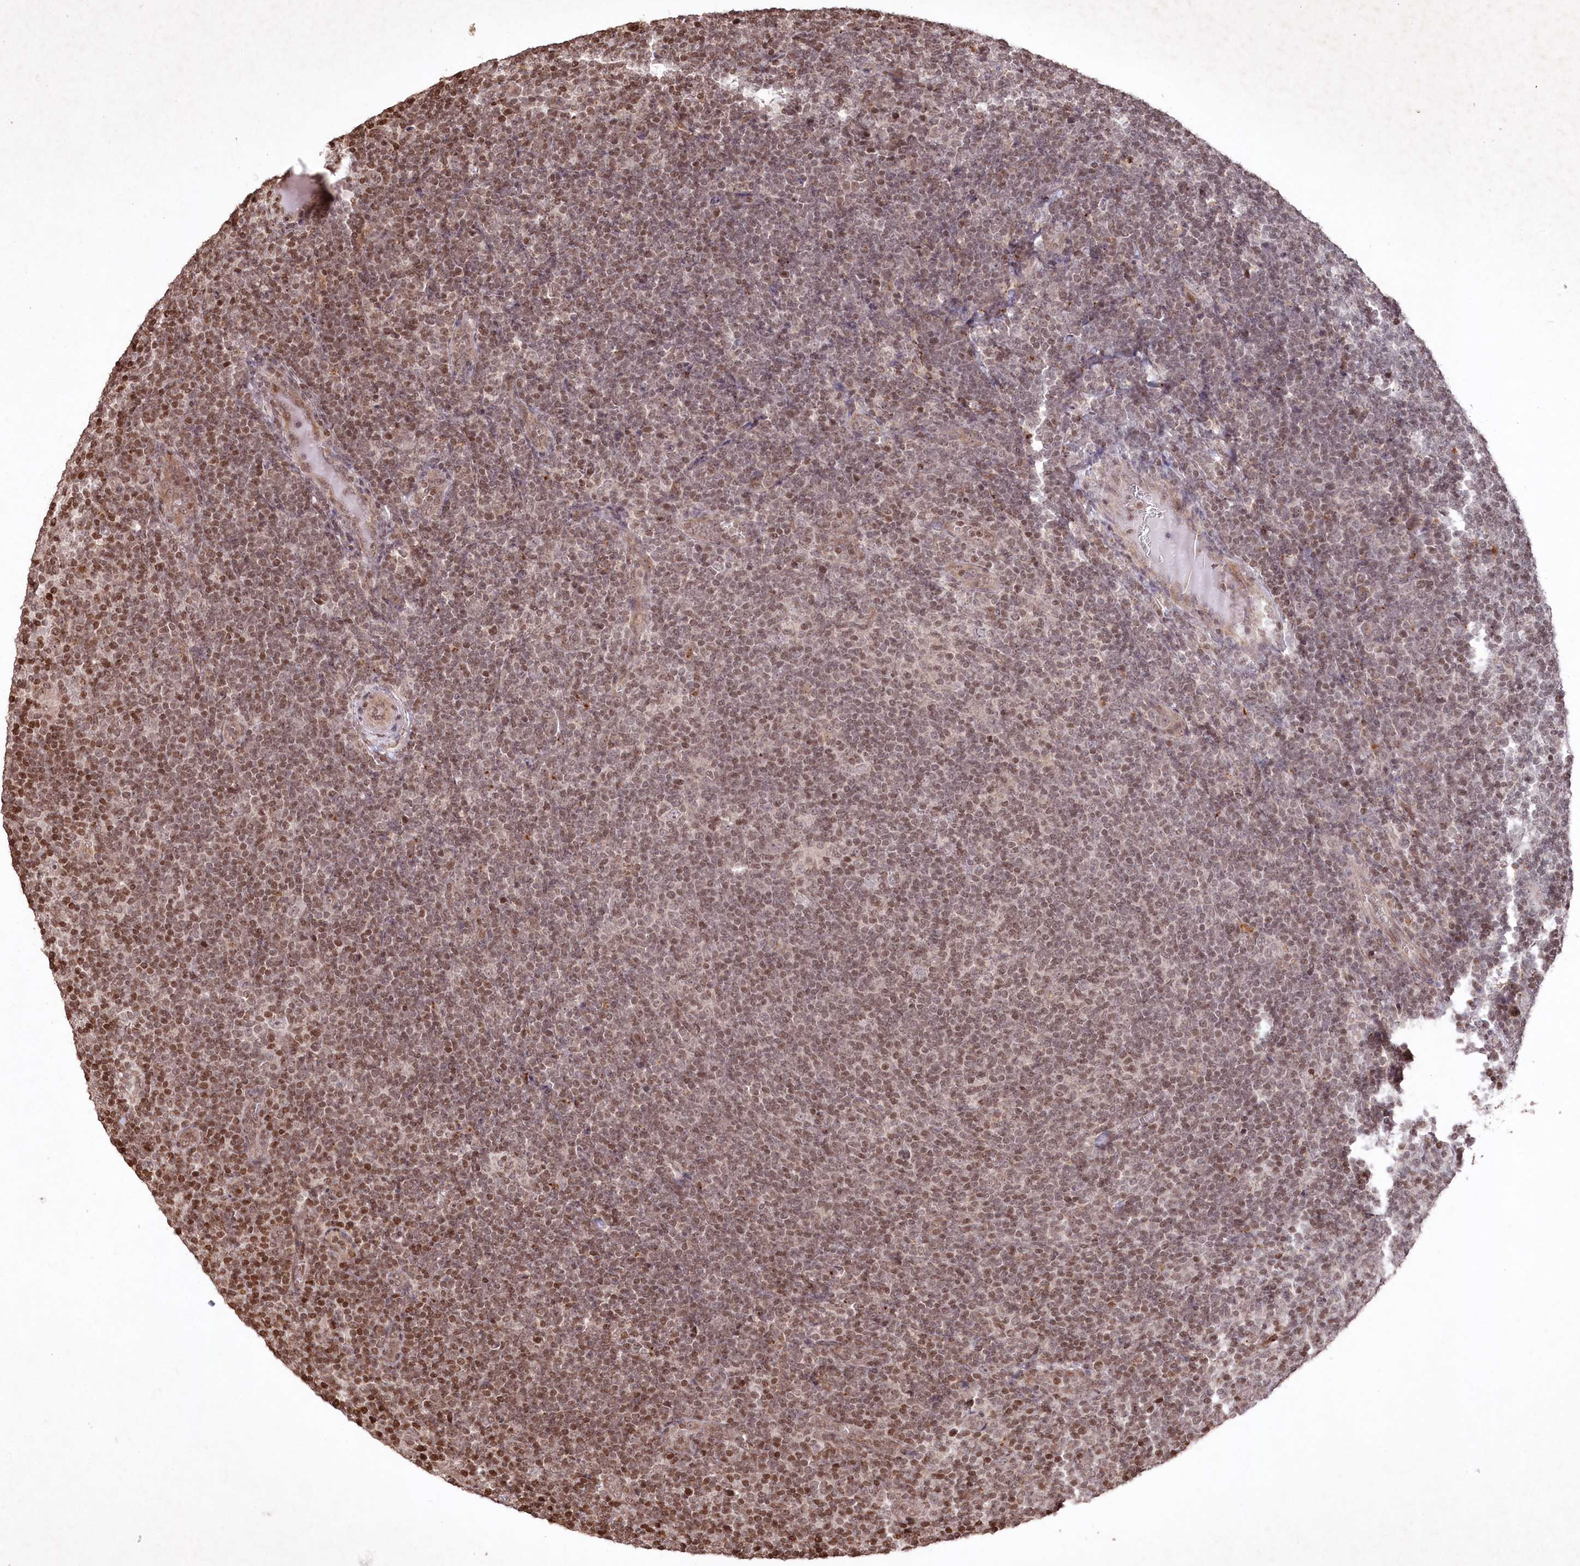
{"staining": {"intensity": "moderate", "quantity": ">75%", "location": "nuclear"}, "tissue": "lymphoma", "cell_type": "Tumor cells", "image_type": "cancer", "snomed": [{"axis": "morphology", "description": "Hodgkin's disease, NOS"}, {"axis": "topography", "description": "Lymph node"}], "caption": "High-power microscopy captured an immunohistochemistry histopathology image of Hodgkin's disease, revealing moderate nuclear expression in approximately >75% of tumor cells. Using DAB (3,3'-diaminobenzidine) (brown) and hematoxylin (blue) stains, captured at high magnification using brightfield microscopy.", "gene": "CCSER2", "patient": {"sex": "female", "age": 57}}